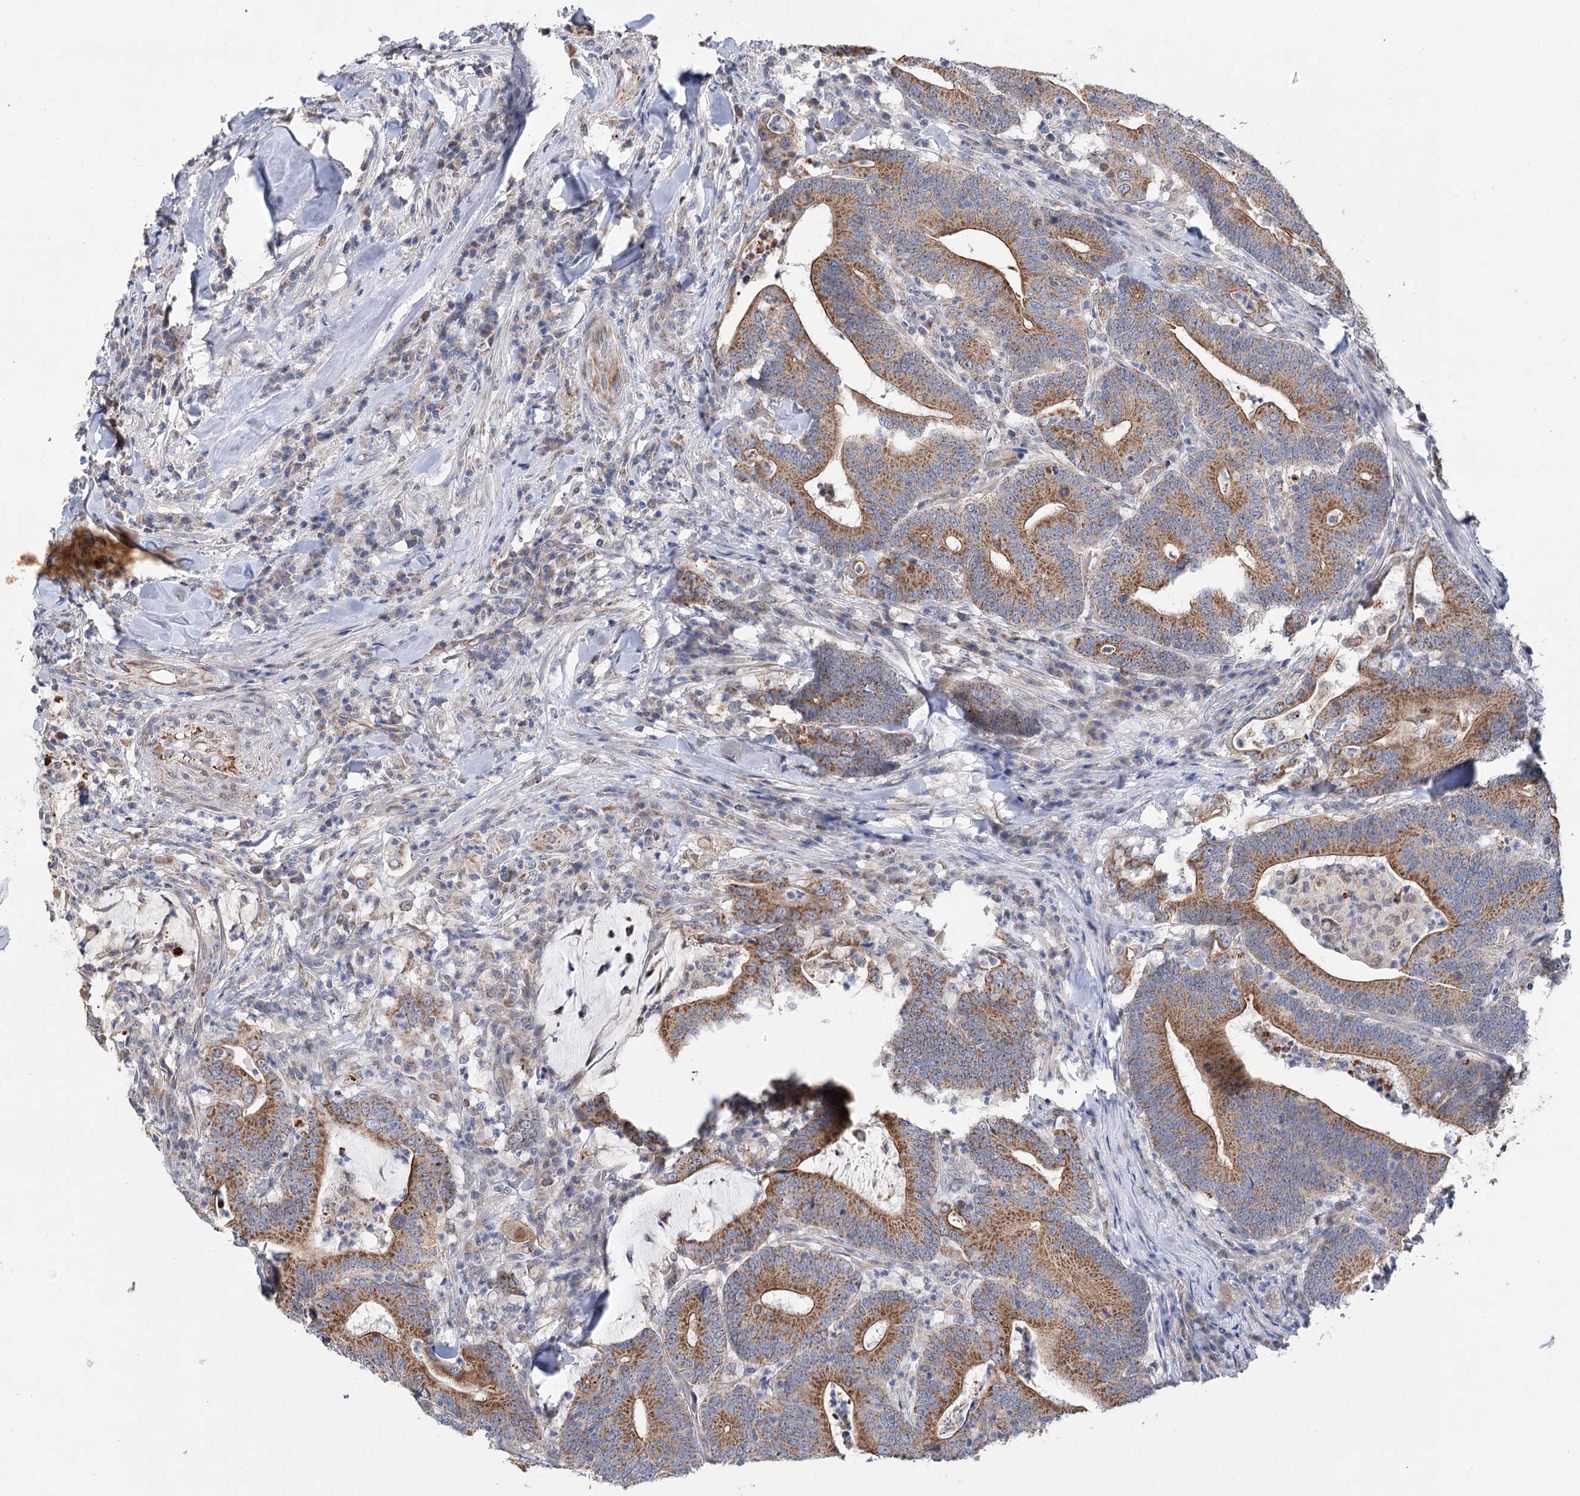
{"staining": {"intensity": "moderate", "quantity": ">75%", "location": "cytoplasmic/membranous"}, "tissue": "colorectal cancer", "cell_type": "Tumor cells", "image_type": "cancer", "snomed": [{"axis": "morphology", "description": "Adenocarcinoma, NOS"}, {"axis": "topography", "description": "Colon"}], "caption": "IHC (DAB (3,3'-diaminobenzidine)) staining of human colorectal adenocarcinoma demonstrates moderate cytoplasmic/membranous protein staining in approximately >75% of tumor cells. (brown staining indicates protein expression, while blue staining denotes nuclei).", "gene": "ECHDC3", "patient": {"sex": "female", "age": 66}}